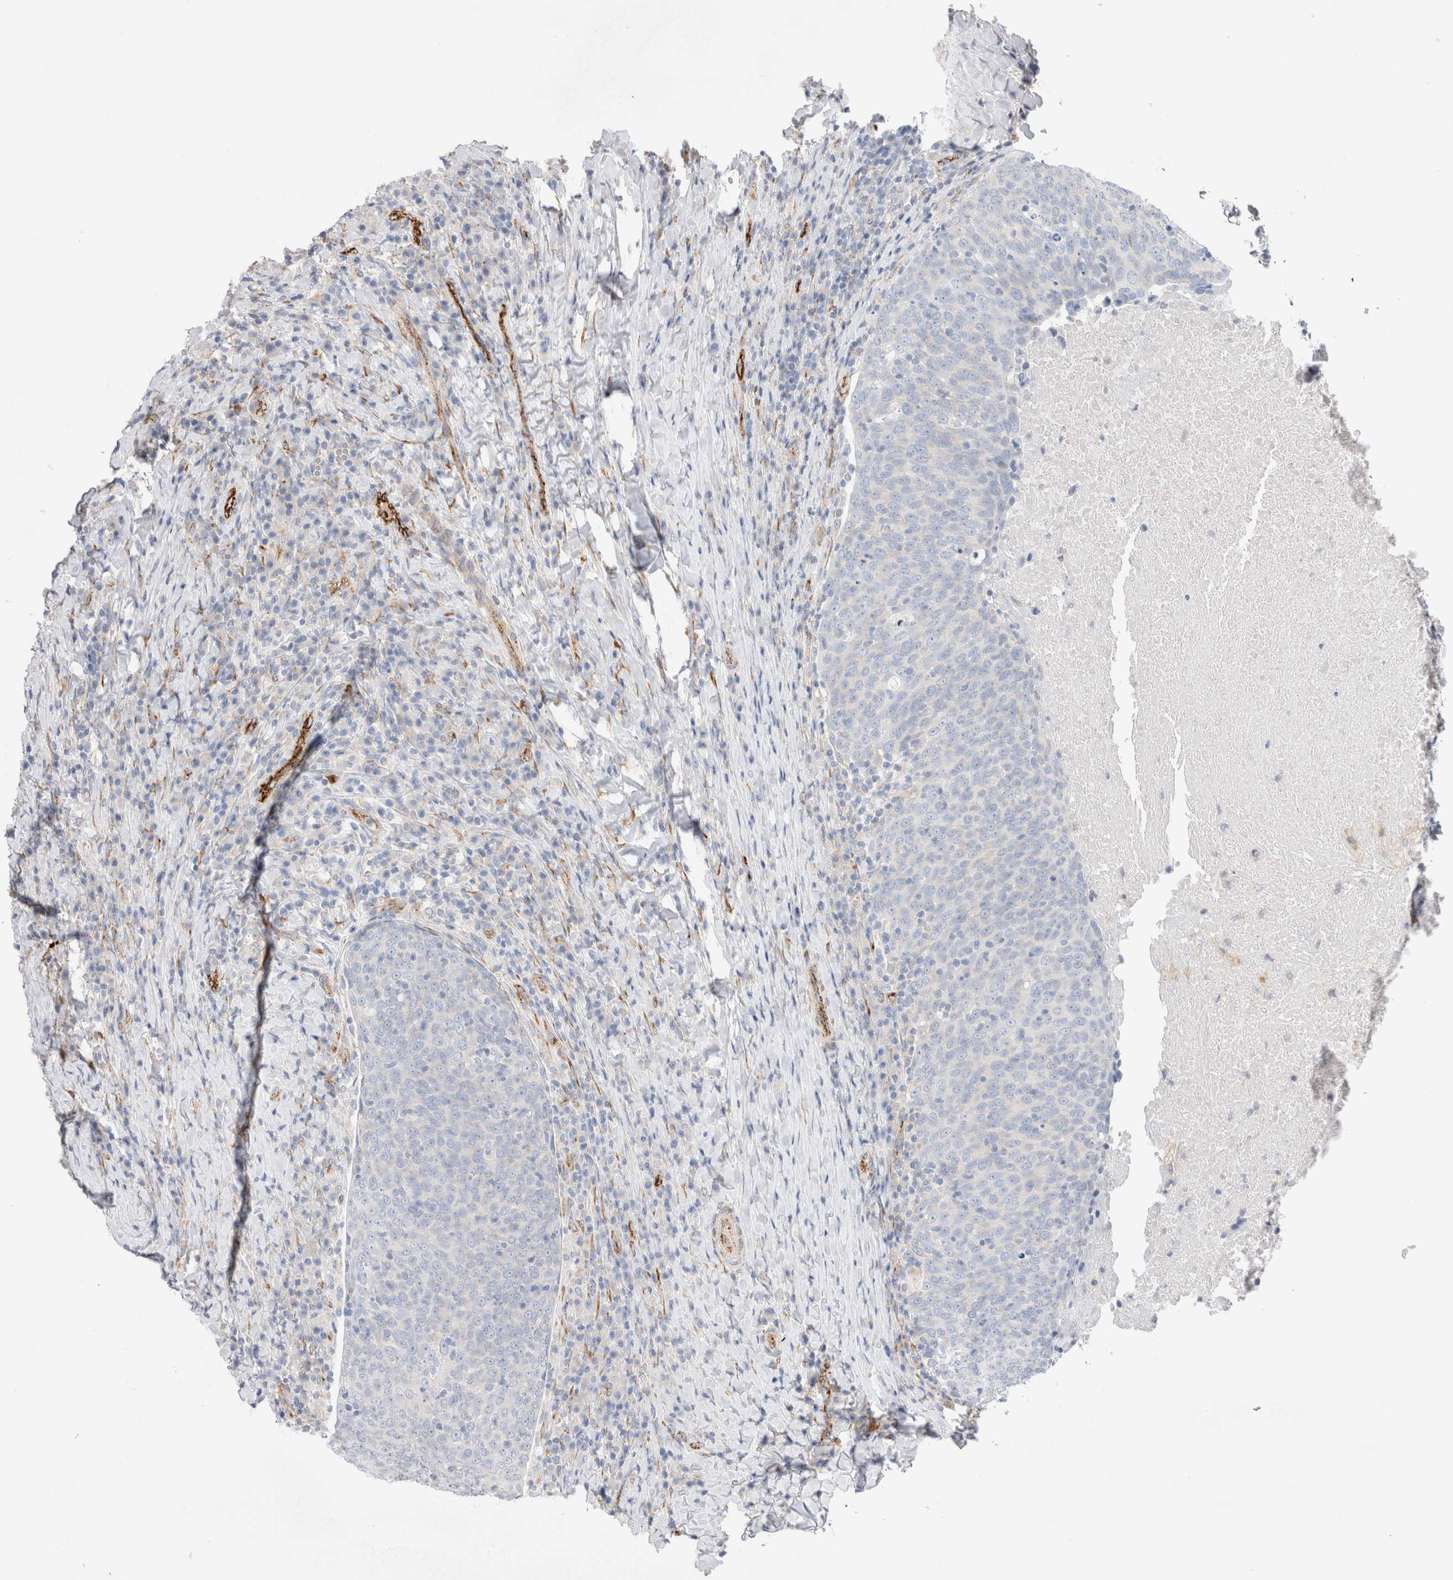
{"staining": {"intensity": "negative", "quantity": "none", "location": "none"}, "tissue": "head and neck cancer", "cell_type": "Tumor cells", "image_type": "cancer", "snomed": [{"axis": "morphology", "description": "Squamous cell carcinoma, NOS"}, {"axis": "morphology", "description": "Squamous cell carcinoma, metastatic, NOS"}, {"axis": "topography", "description": "Lymph node"}, {"axis": "topography", "description": "Head-Neck"}], "caption": "This is an IHC photomicrograph of head and neck cancer (metastatic squamous cell carcinoma). There is no expression in tumor cells.", "gene": "CNPY4", "patient": {"sex": "male", "age": 62}}